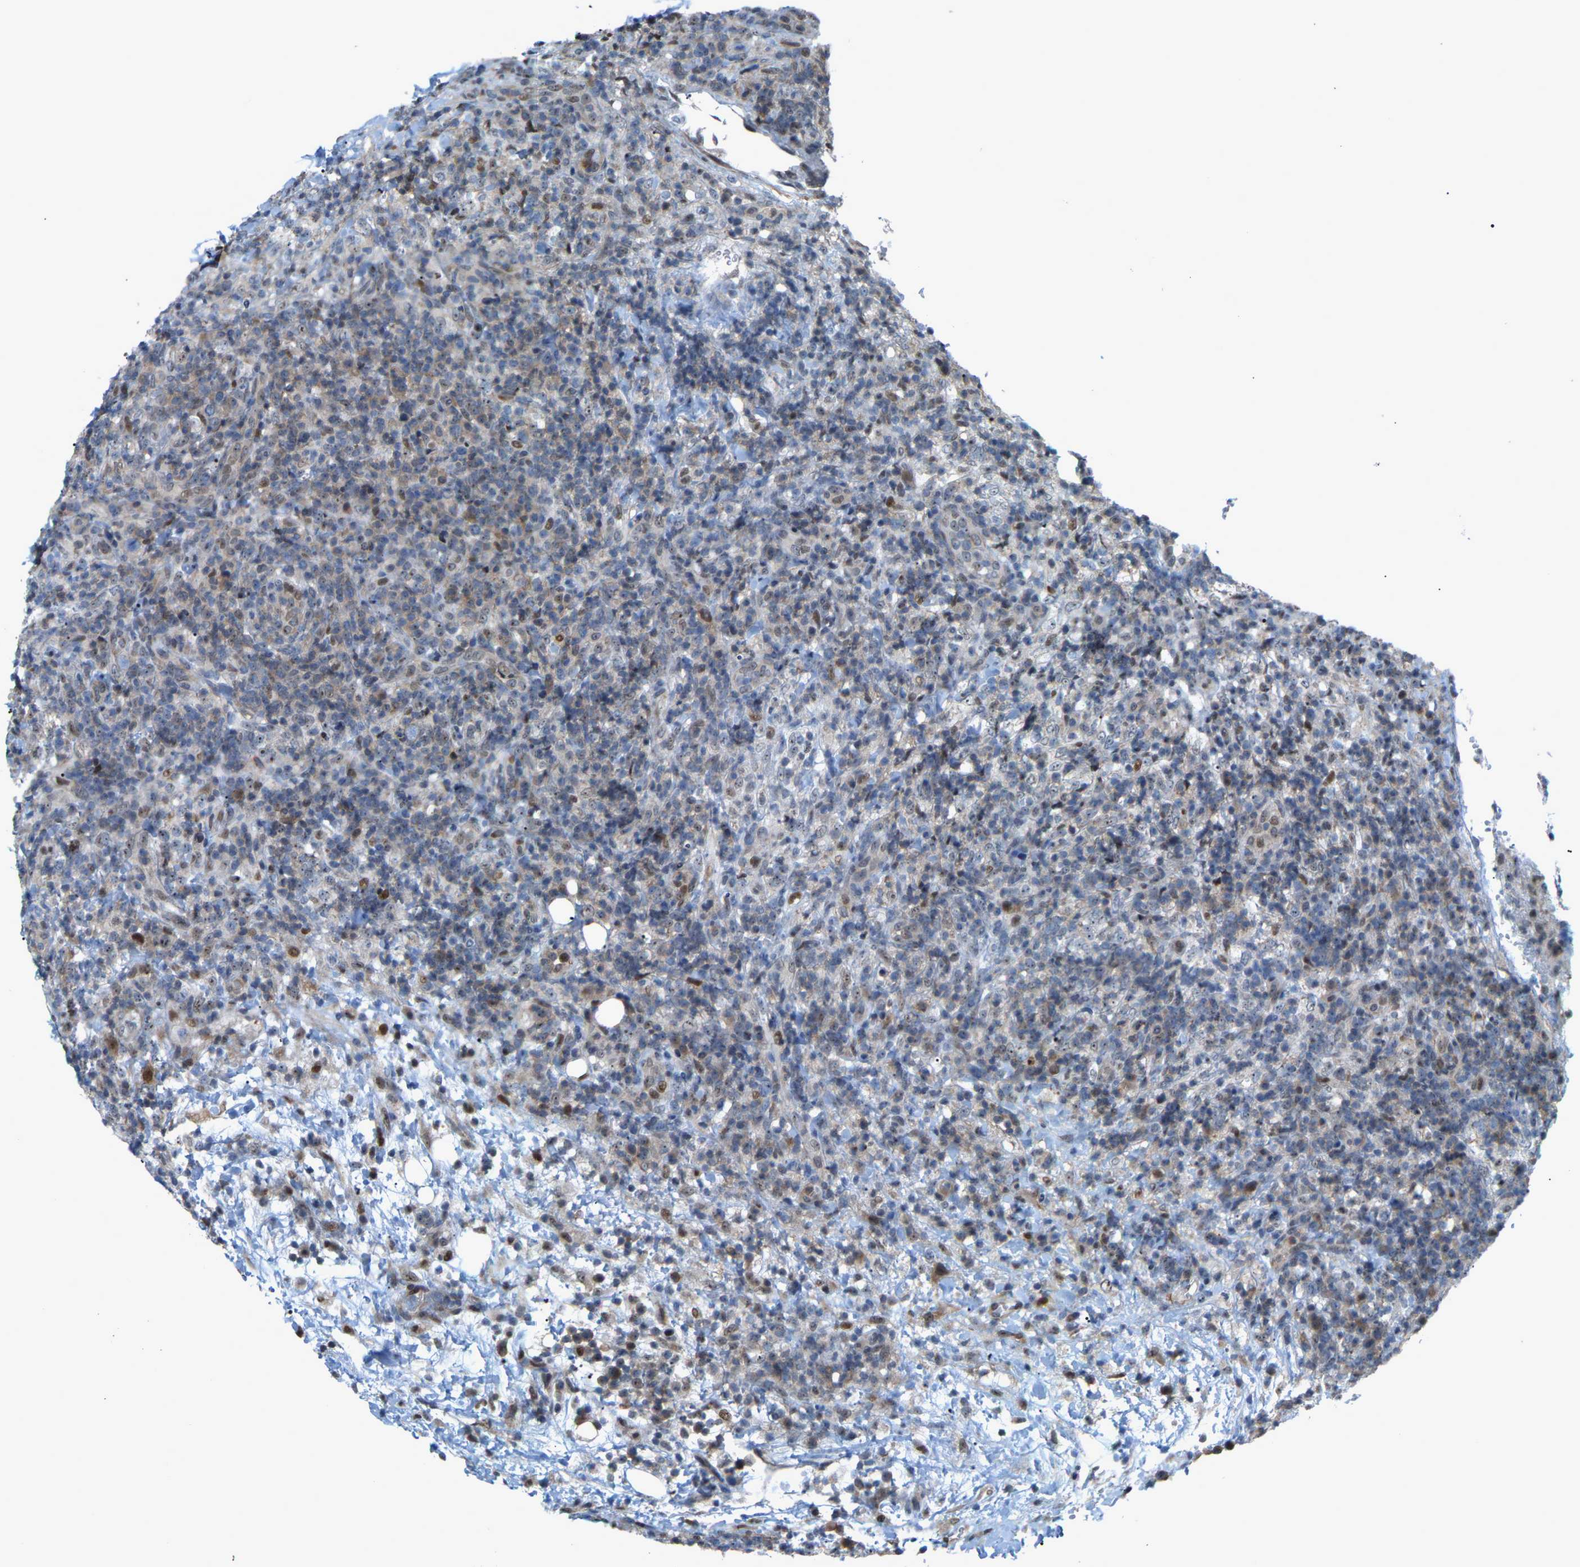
{"staining": {"intensity": "negative", "quantity": "none", "location": "none"}, "tissue": "lymphoma", "cell_type": "Tumor cells", "image_type": "cancer", "snomed": [{"axis": "morphology", "description": "Malignant lymphoma, non-Hodgkin's type, High grade"}, {"axis": "topography", "description": "Lymph node"}], "caption": "Tumor cells show no significant protein expression in lymphoma.", "gene": "CROT", "patient": {"sex": "female", "age": 76}}